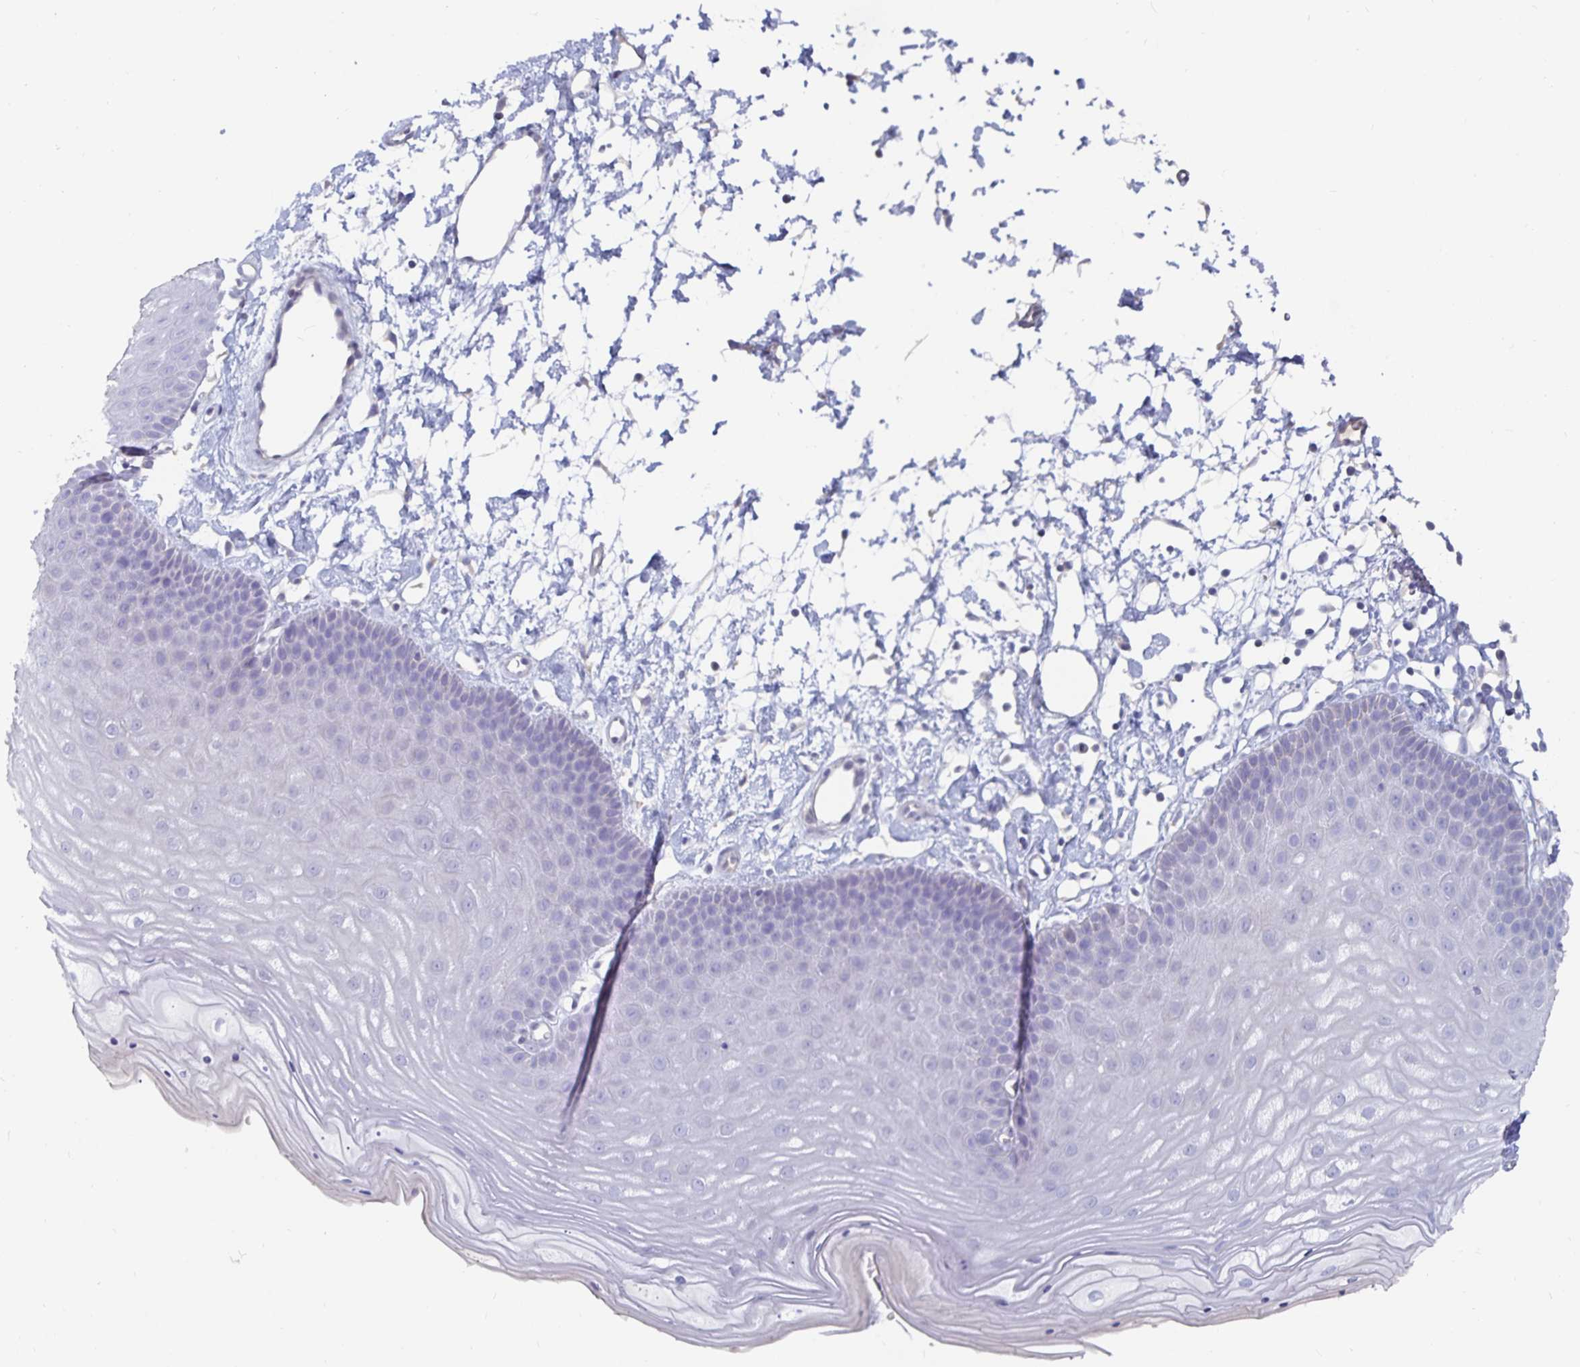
{"staining": {"intensity": "negative", "quantity": "none", "location": "none"}, "tissue": "skin", "cell_type": "Epidermal cells", "image_type": "normal", "snomed": [{"axis": "morphology", "description": "Normal tissue, NOS"}, {"axis": "topography", "description": "Anal"}], "caption": "The immunohistochemistry image has no significant staining in epidermal cells of skin.", "gene": "CFAP69", "patient": {"sex": "male", "age": 53}}